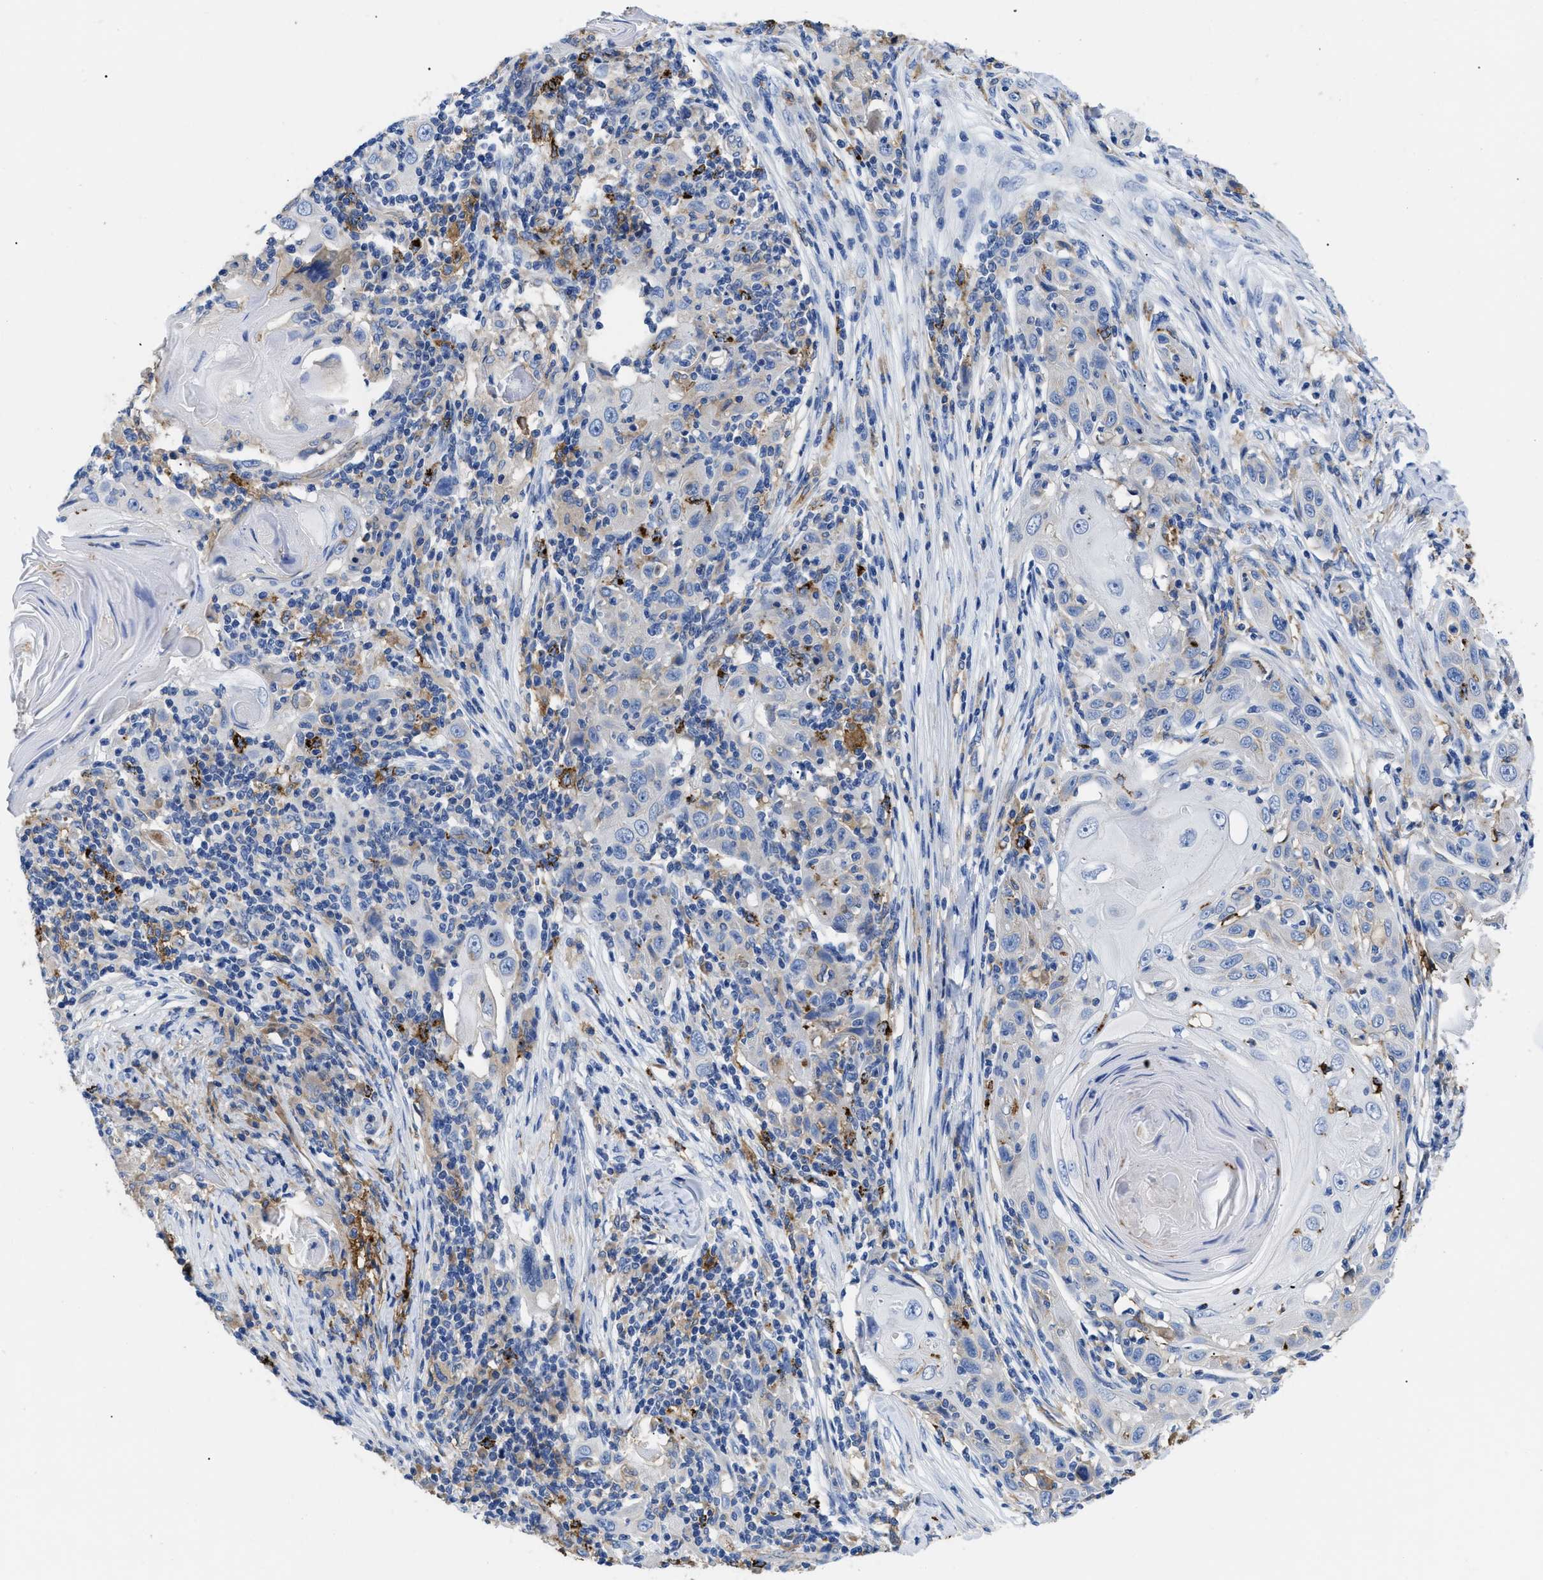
{"staining": {"intensity": "negative", "quantity": "none", "location": "none"}, "tissue": "skin cancer", "cell_type": "Tumor cells", "image_type": "cancer", "snomed": [{"axis": "morphology", "description": "Squamous cell carcinoma, NOS"}, {"axis": "topography", "description": "Skin"}], "caption": "High power microscopy micrograph of an immunohistochemistry photomicrograph of skin cancer (squamous cell carcinoma), revealing no significant positivity in tumor cells. (DAB immunohistochemistry, high magnification).", "gene": "HLA-DPA1", "patient": {"sex": "female", "age": 88}}